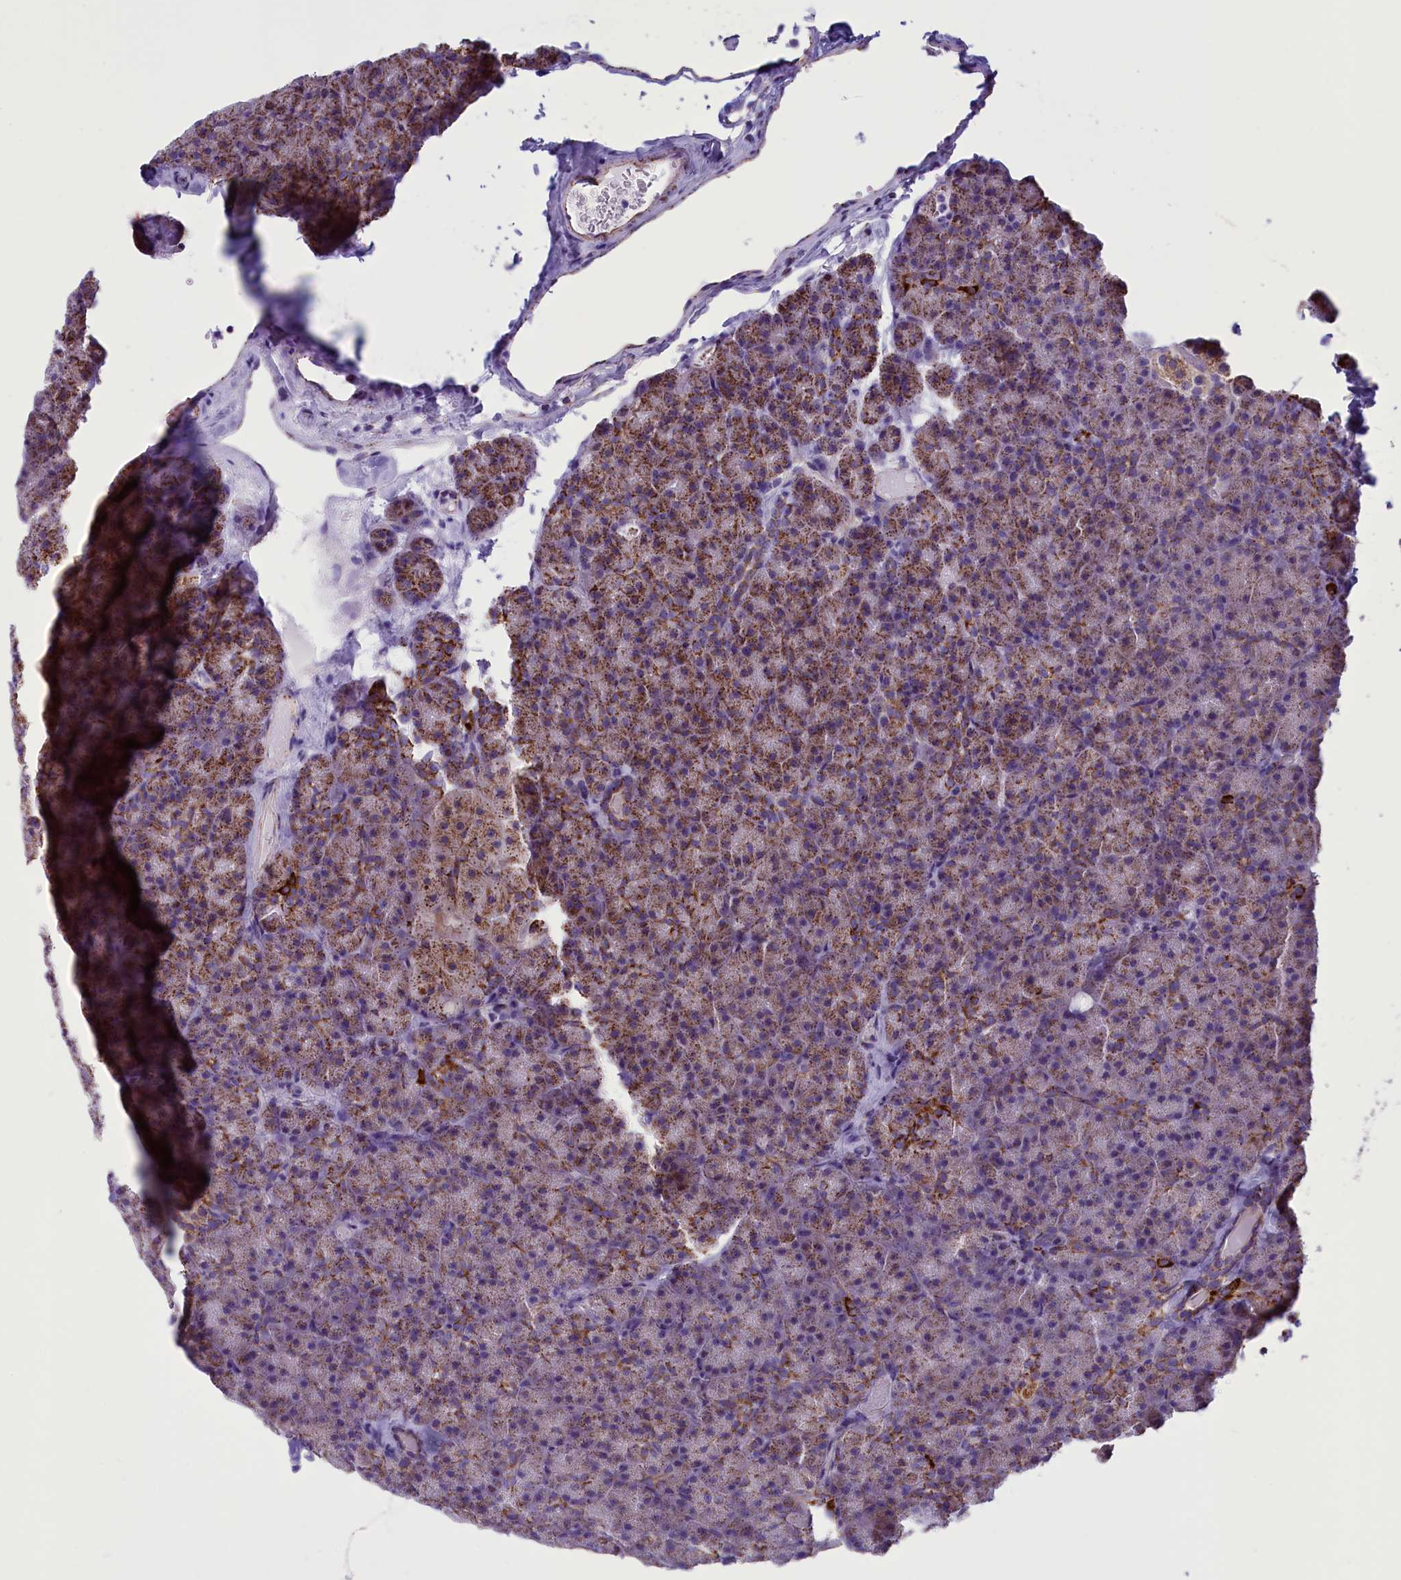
{"staining": {"intensity": "moderate", "quantity": ">75%", "location": "cytoplasmic/membranous"}, "tissue": "pancreas", "cell_type": "Exocrine glandular cells", "image_type": "normal", "snomed": [{"axis": "morphology", "description": "Normal tissue, NOS"}, {"axis": "topography", "description": "Pancreas"}], "caption": "Normal pancreas was stained to show a protein in brown. There is medium levels of moderate cytoplasmic/membranous staining in about >75% of exocrine glandular cells.", "gene": "ICA1L", "patient": {"sex": "male", "age": 36}}